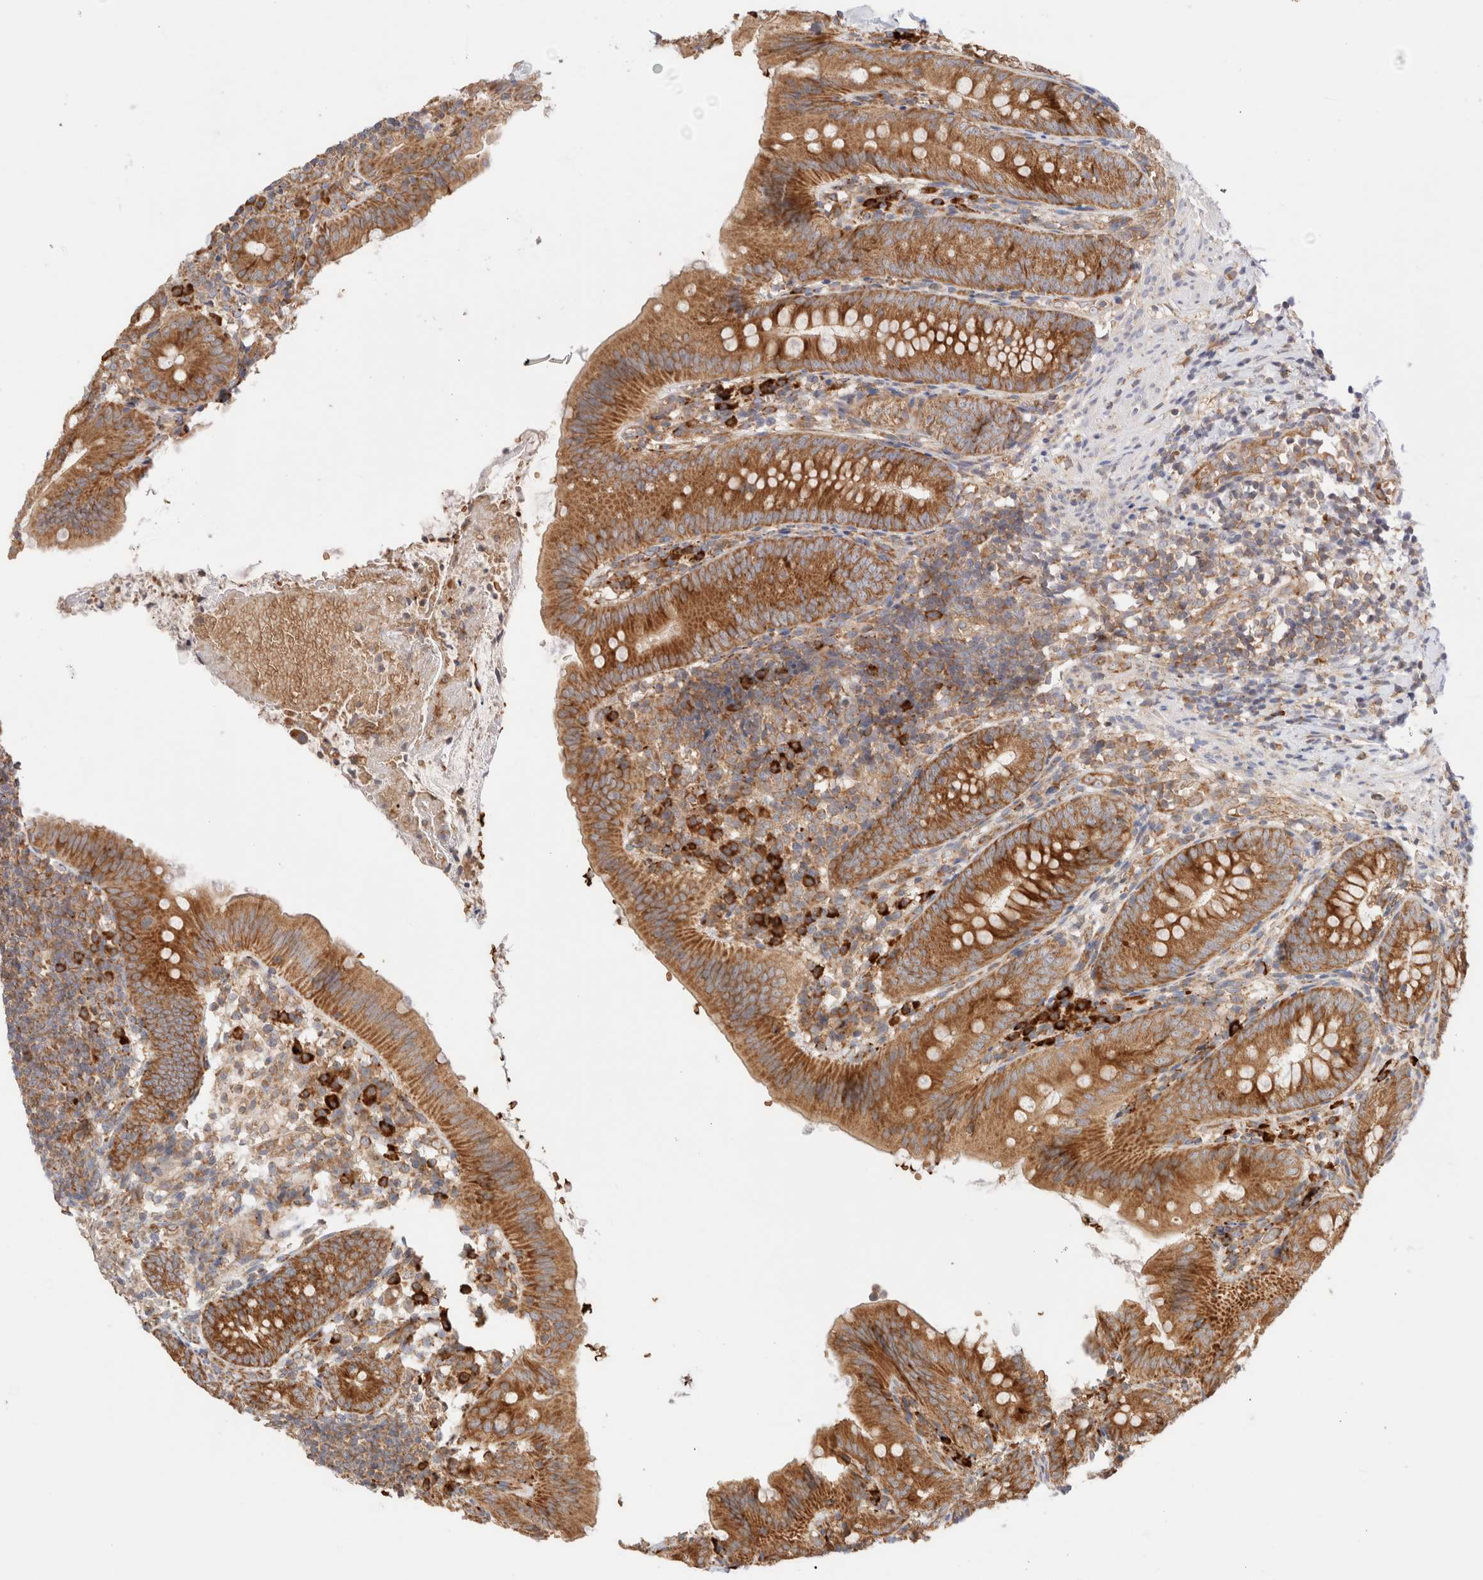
{"staining": {"intensity": "moderate", "quantity": ">75%", "location": "cytoplasmic/membranous"}, "tissue": "appendix", "cell_type": "Glandular cells", "image_type": "normal", "snomed": [{"axis": "morphology", "description": "Normal tissue, NOS"}, {"axis": "topography", "description": "Appendix"}], "caption": "High-magnification brightfield microscopy of normal appendix stained with DAB (brown) and counterstained with hematoxylin (blue). glandular cells exhibit moderate cytoplasmic/membranous staining is identified in approximately>75% of cells. The staining was performed using DAB to visualize the protein expression in brown, while the nuclei were stained in blue with hematoxylin (Magnification: 20x).", "gene": "UTS2B", "patient": {"sex": "male", "age": 1}}